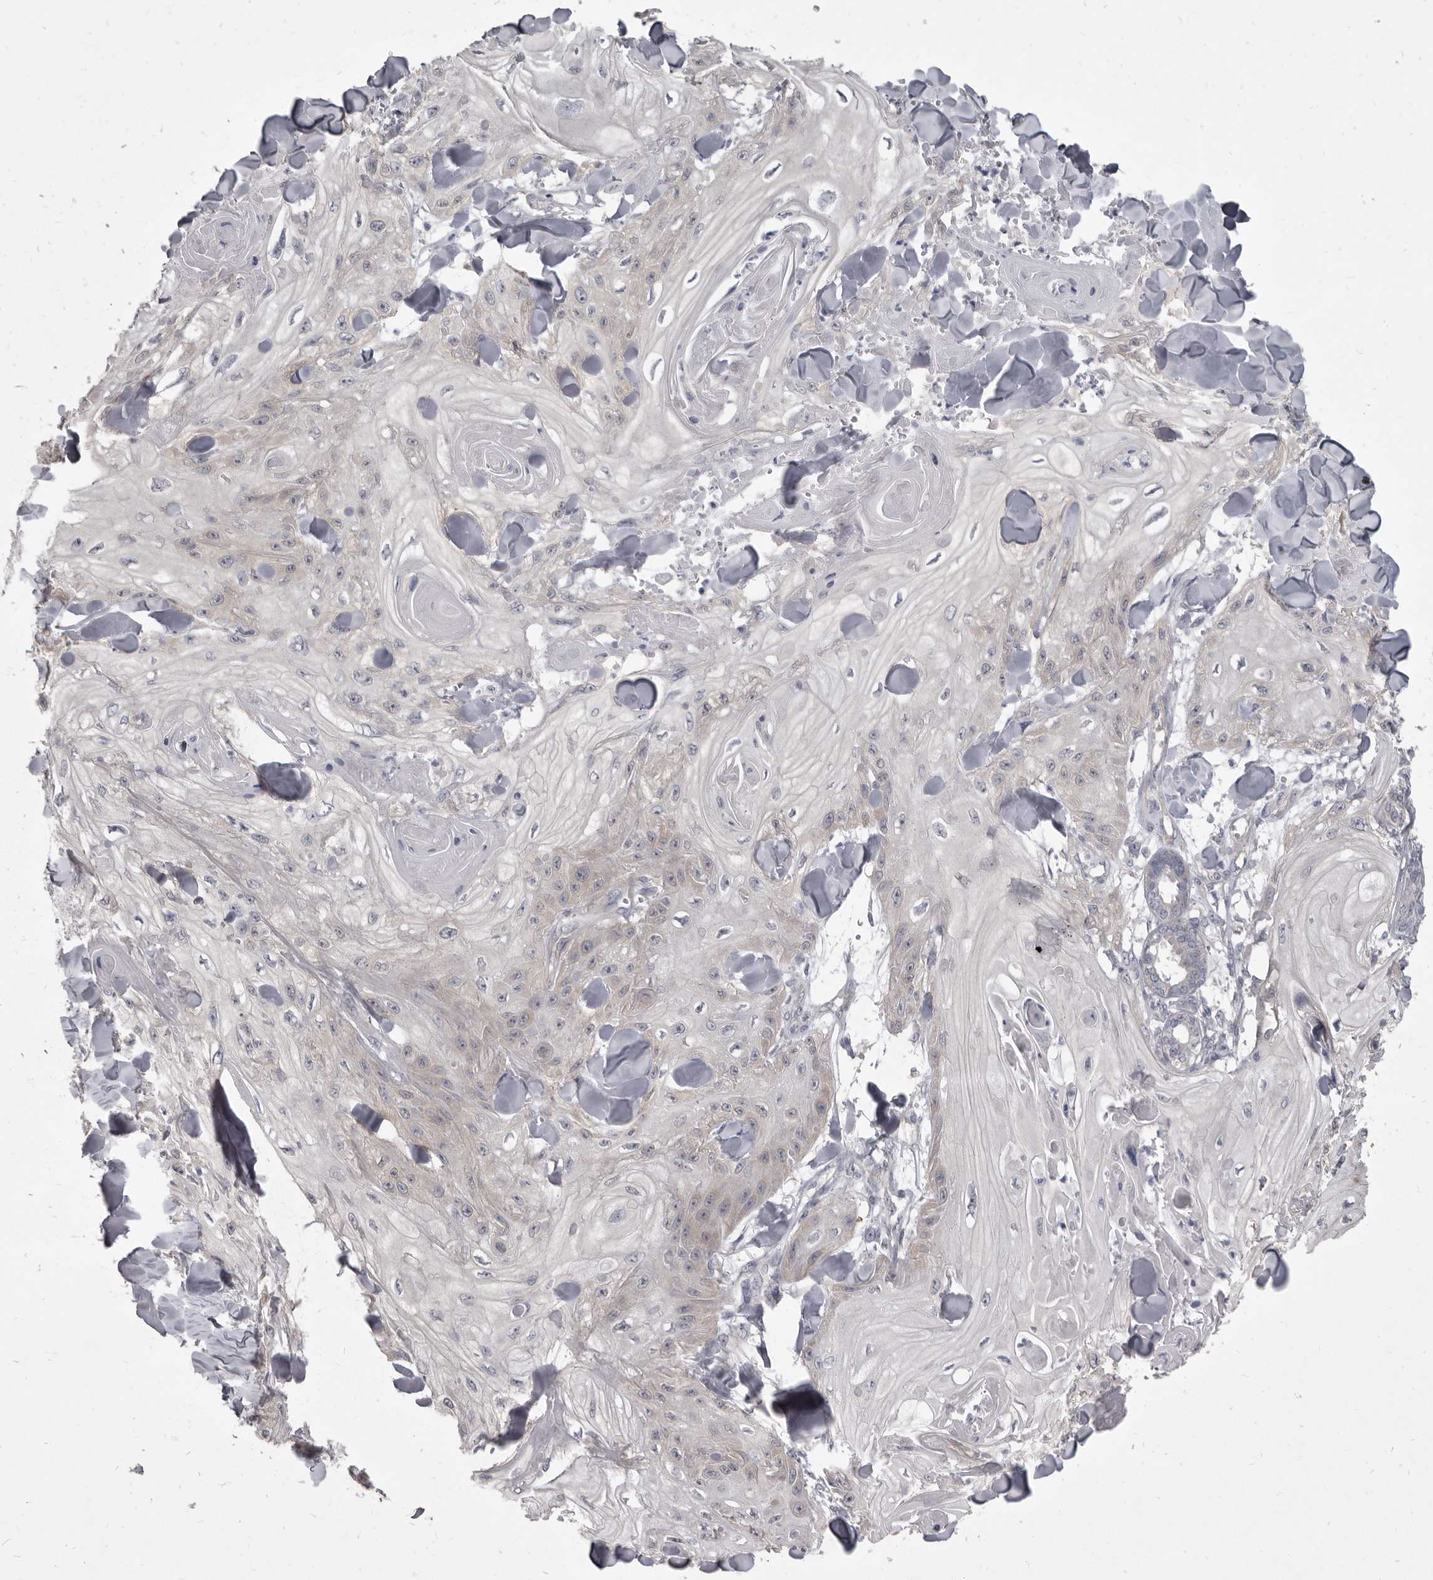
{"staining": {"intensity": "negative", "quantity": "none", "location": "none"}, "tissue": "skin cancer", "cell_type": "Tumor cells", "image_type": "cancer", "snomed": [{"axis": "morphology", "description": "Squamous cell carcinoma, NOS"}, {"axis": "topography", "description": "Skin"}], "caption": "The micrograph shows no significant positivity in tumor cells of squamous cell carcinoma (skin).", "gene": "GSK3B", "patient": {"sex": "male", "age": 74}}